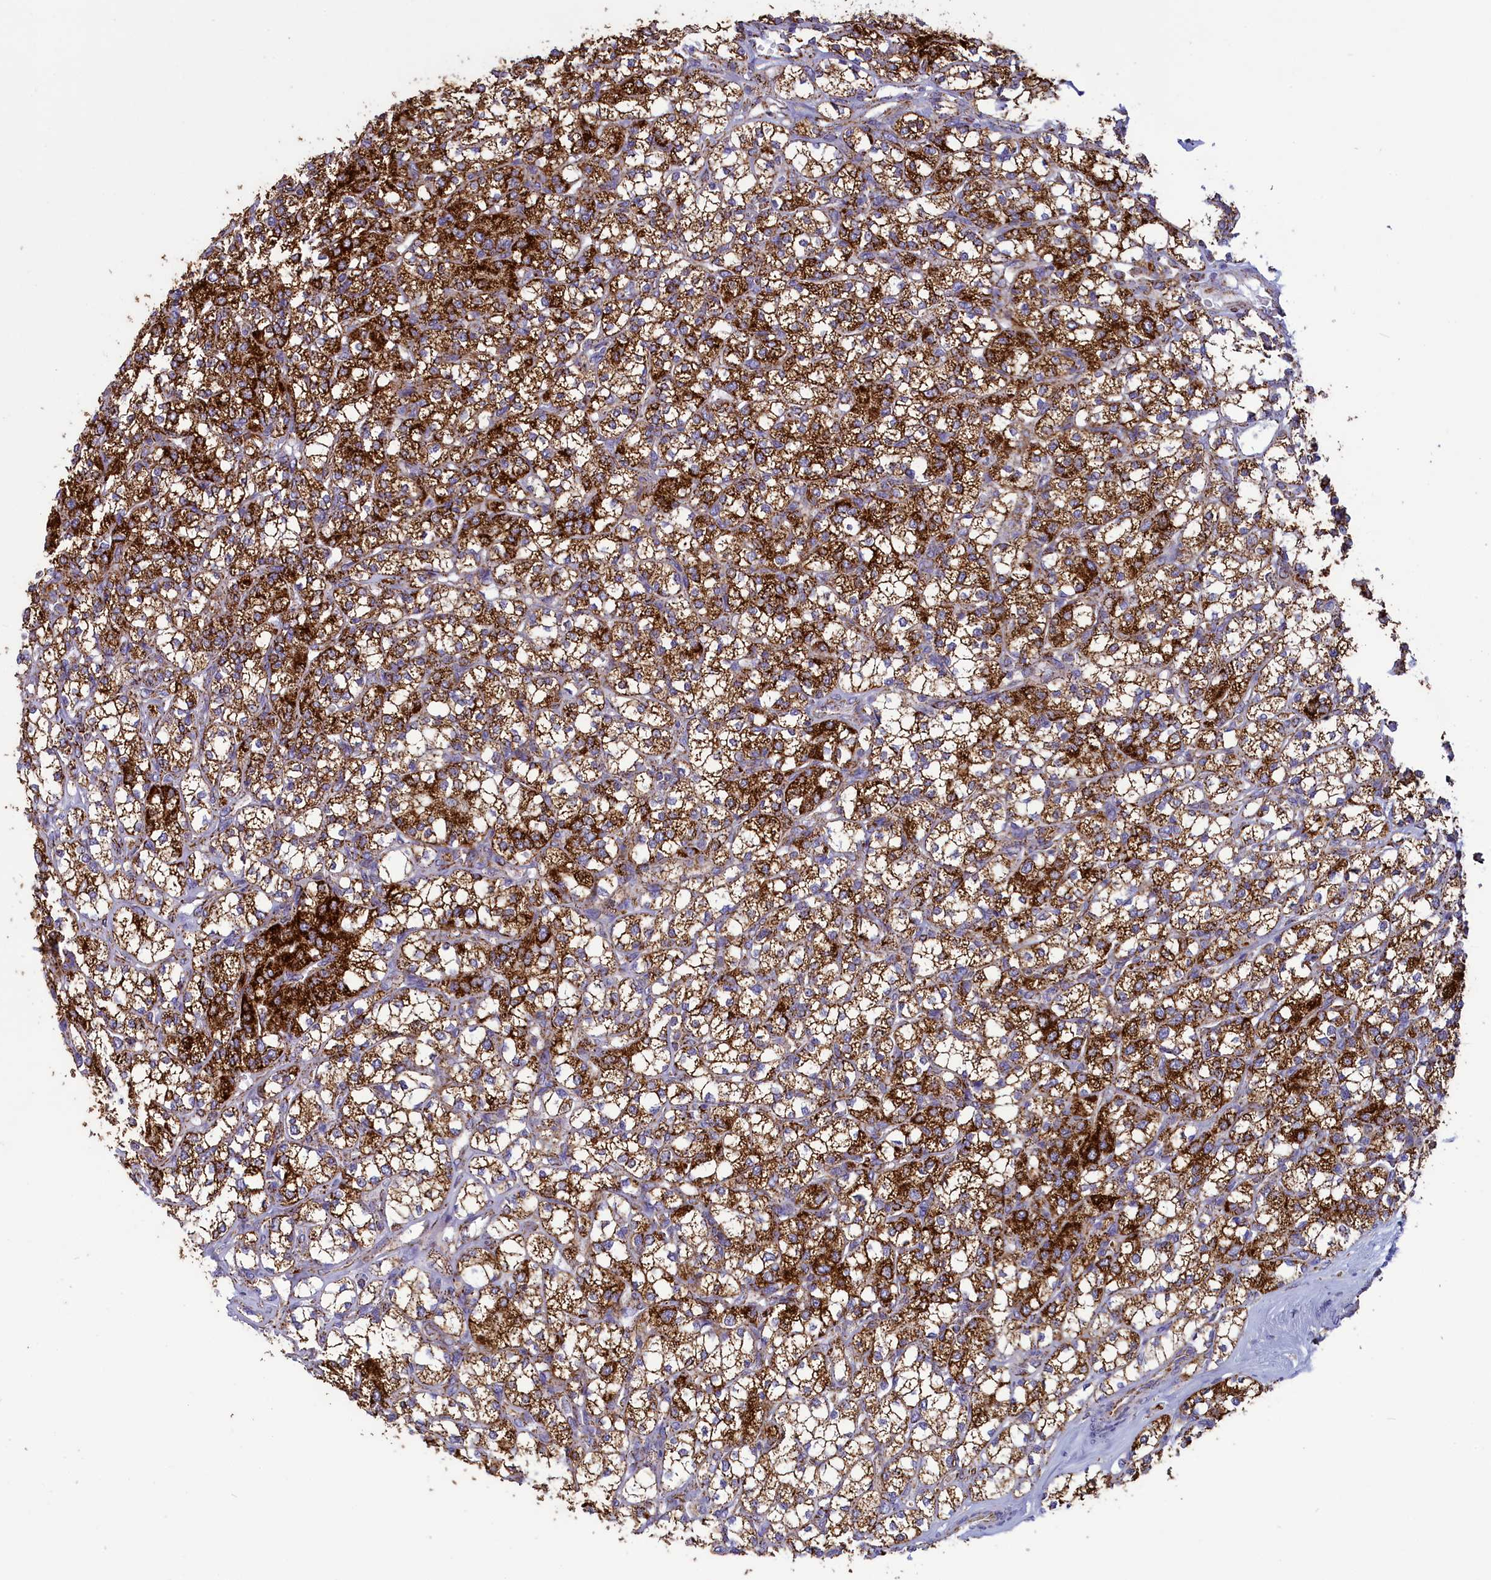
{"staining": {"intensity": "strong", "quantity": ">75%", "location": "cytoplasmic/membranous"}, "tissue": "renal cancer", "cell_type": "Tumor cells", "image_type": "cancer", "snomed": [{"axis": "morphology", "description": "Adenocarcinoma, NOS"}, {"axis": "topography", "description": "Kidney"}], "caption": "Renal cancer tissue displays strong cytoplasmic/membranous staining in about >75% of tumor cells", "gene": "ISOC2", "patient": {"sex": "male", "age": 77}}